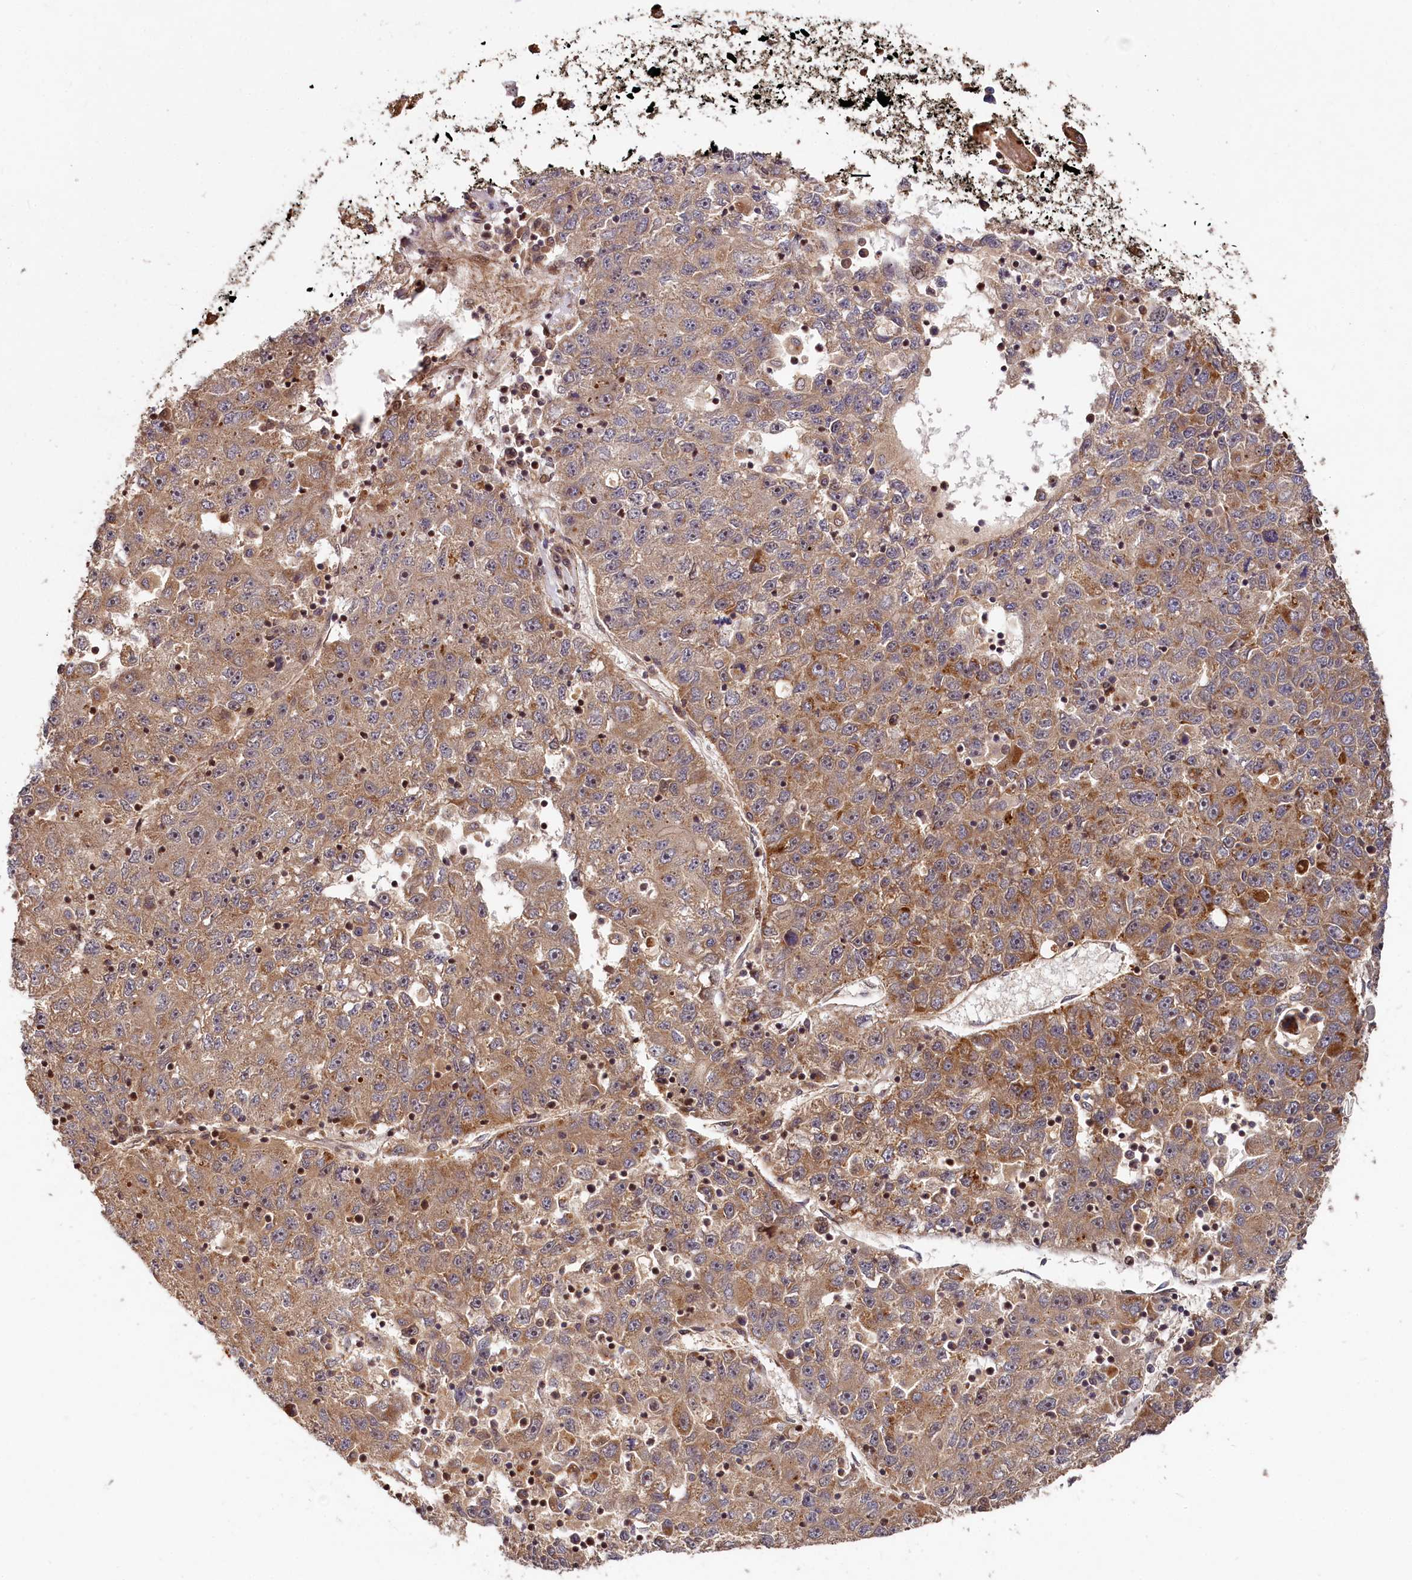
{"staining": {"intensity": "moderate", "quantity": ">75%", "location": "cytoplasmic/membranous"}, "tissue": "liver cancer", "cell_type": "Tumor cells", "image_type": "cancer", "snomed": [{"axis": "morphology", "description": "Carcinoma, Hepatocellular, NOS"}, {"axis": "topography", "description": "Liver"}], "caption": "Immunohistochemistry staining of liver hepatocellular carcinoma, which shows medium levels of moderate cytoplasmic/membranous staining in about >75% of tumor cells indicating moderate cytoplasmic/membranous protein expression. The staining was performed using DAB (3,3'-diaminobenzidine) (brown) for protein detection and nuclei were counterstained in hematoxylin (blue).", "gene": "TRIM23", "patient": {"sex": "female", "age": 58}}